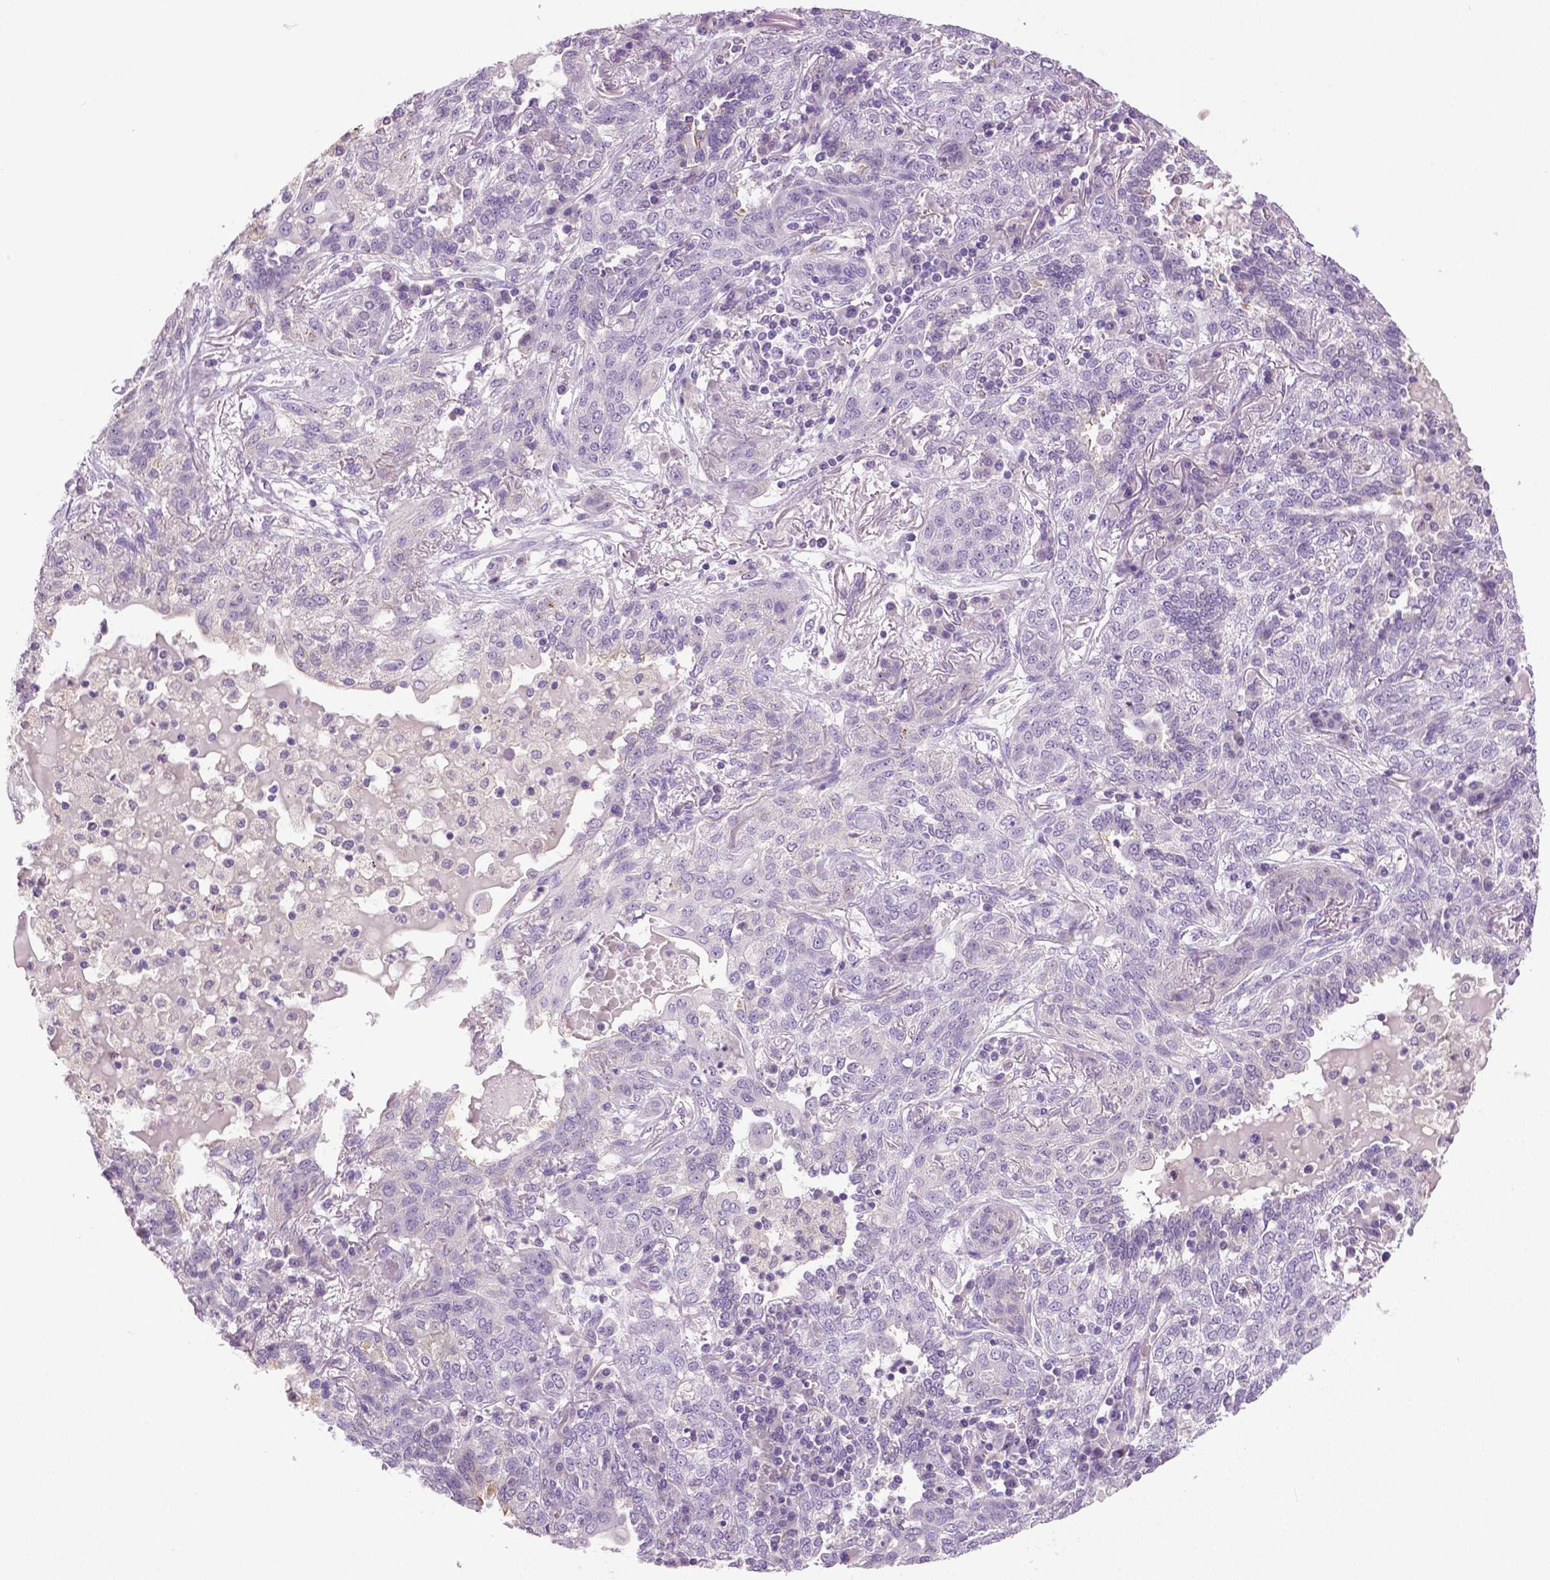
{"staining": {"intensity": "negative", "quantity": "none", "location": "none"}, "tissue": "lung cancer", "cell_type": "Tumor cells", "image_type": "cancer", "snomed": [{"axis": "morphology", "description": "Squamous cell carcinoma, NOS"}, {"axis": "topography", "description": "Lung"}], "caption": "A micrograph of human squamous cell carcinoma (lung) is negative for staining in tumor cells. (IHC, brightfield microscopy, high magnification).", "gene": "DNAH12", "patient": {"sex": "female", "age": 70}}